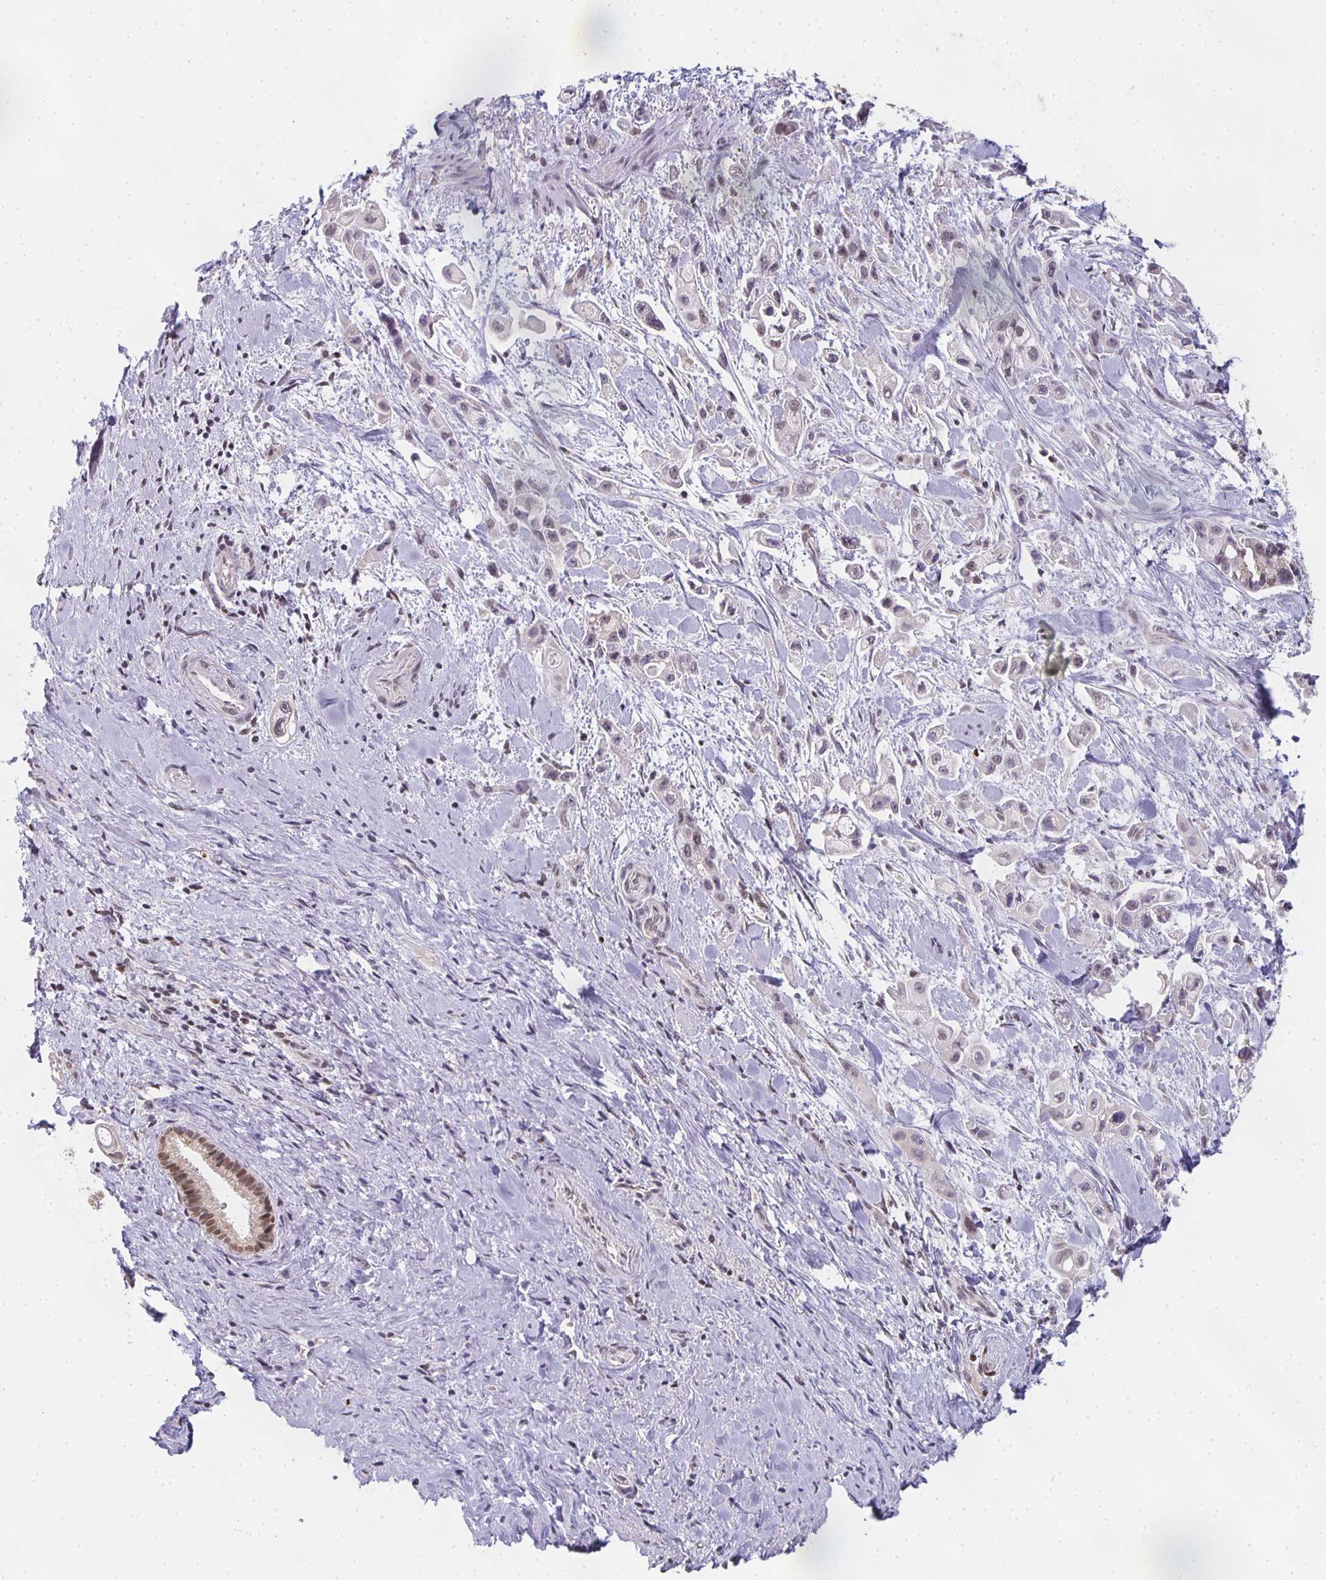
{"staining": {"intensity": "negative", "quantity": "none", "location": "none"}, "tissue": "pancreatic cancer", "cell_type": "Tumor cells", "image_type": "cancer", "snomed": [{"axis": "morphology", "description": "Adenocarcinoma, NOS"}, {"axis": "topography", "description": "Pancreas"}], "caption": "DAB immunohistochemical staining of human adenocarcinoma (pancreatic) displays no significant staining in tumor cells.", "gene": "SMARCA2", "patient": {"sex": "female", "age": 66}}